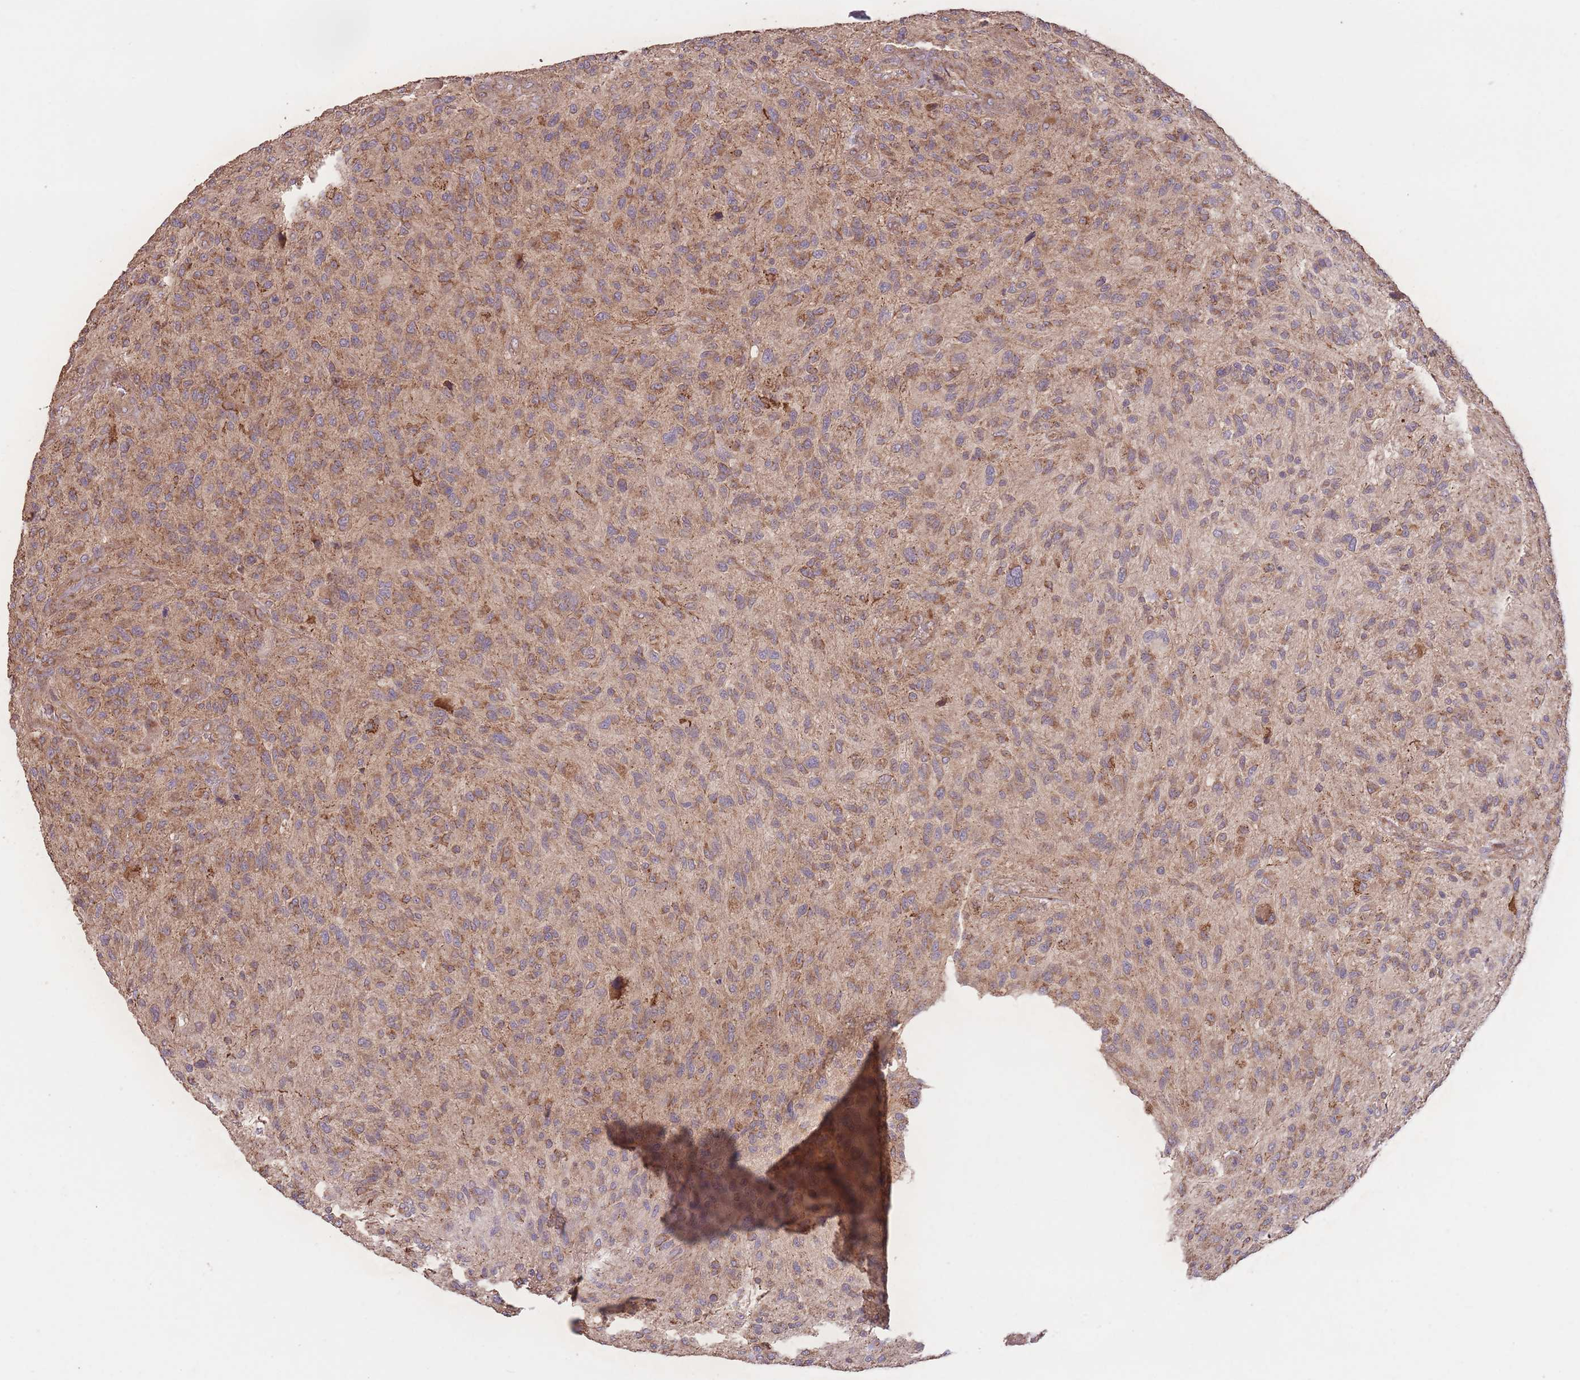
{"staining": {"intensity": "moderate", "quantity": "25%-75%", "location": "cytoplasmic/membranous"}, "tissue": "glioma", "cell_type": "Tumor cells", "image_type": "cancer", "snomed": [{"axis": "morphology", "description": "Glioma, malignant, High grade"}, {"axis": "topography", "description": "Brain"}], "caption": "Immunohistochemical staining of malignant glioma (high-grade) demonstrates medium levels of moderate cytoplasmic/membranous protein staining in about 25%-75% of tumor cells. The protein of interest is shown in brown color, while the nuclei are stained blue.", "gene": "EEF1AKMT1", "patient": {"sex": "male", "age": 47}}